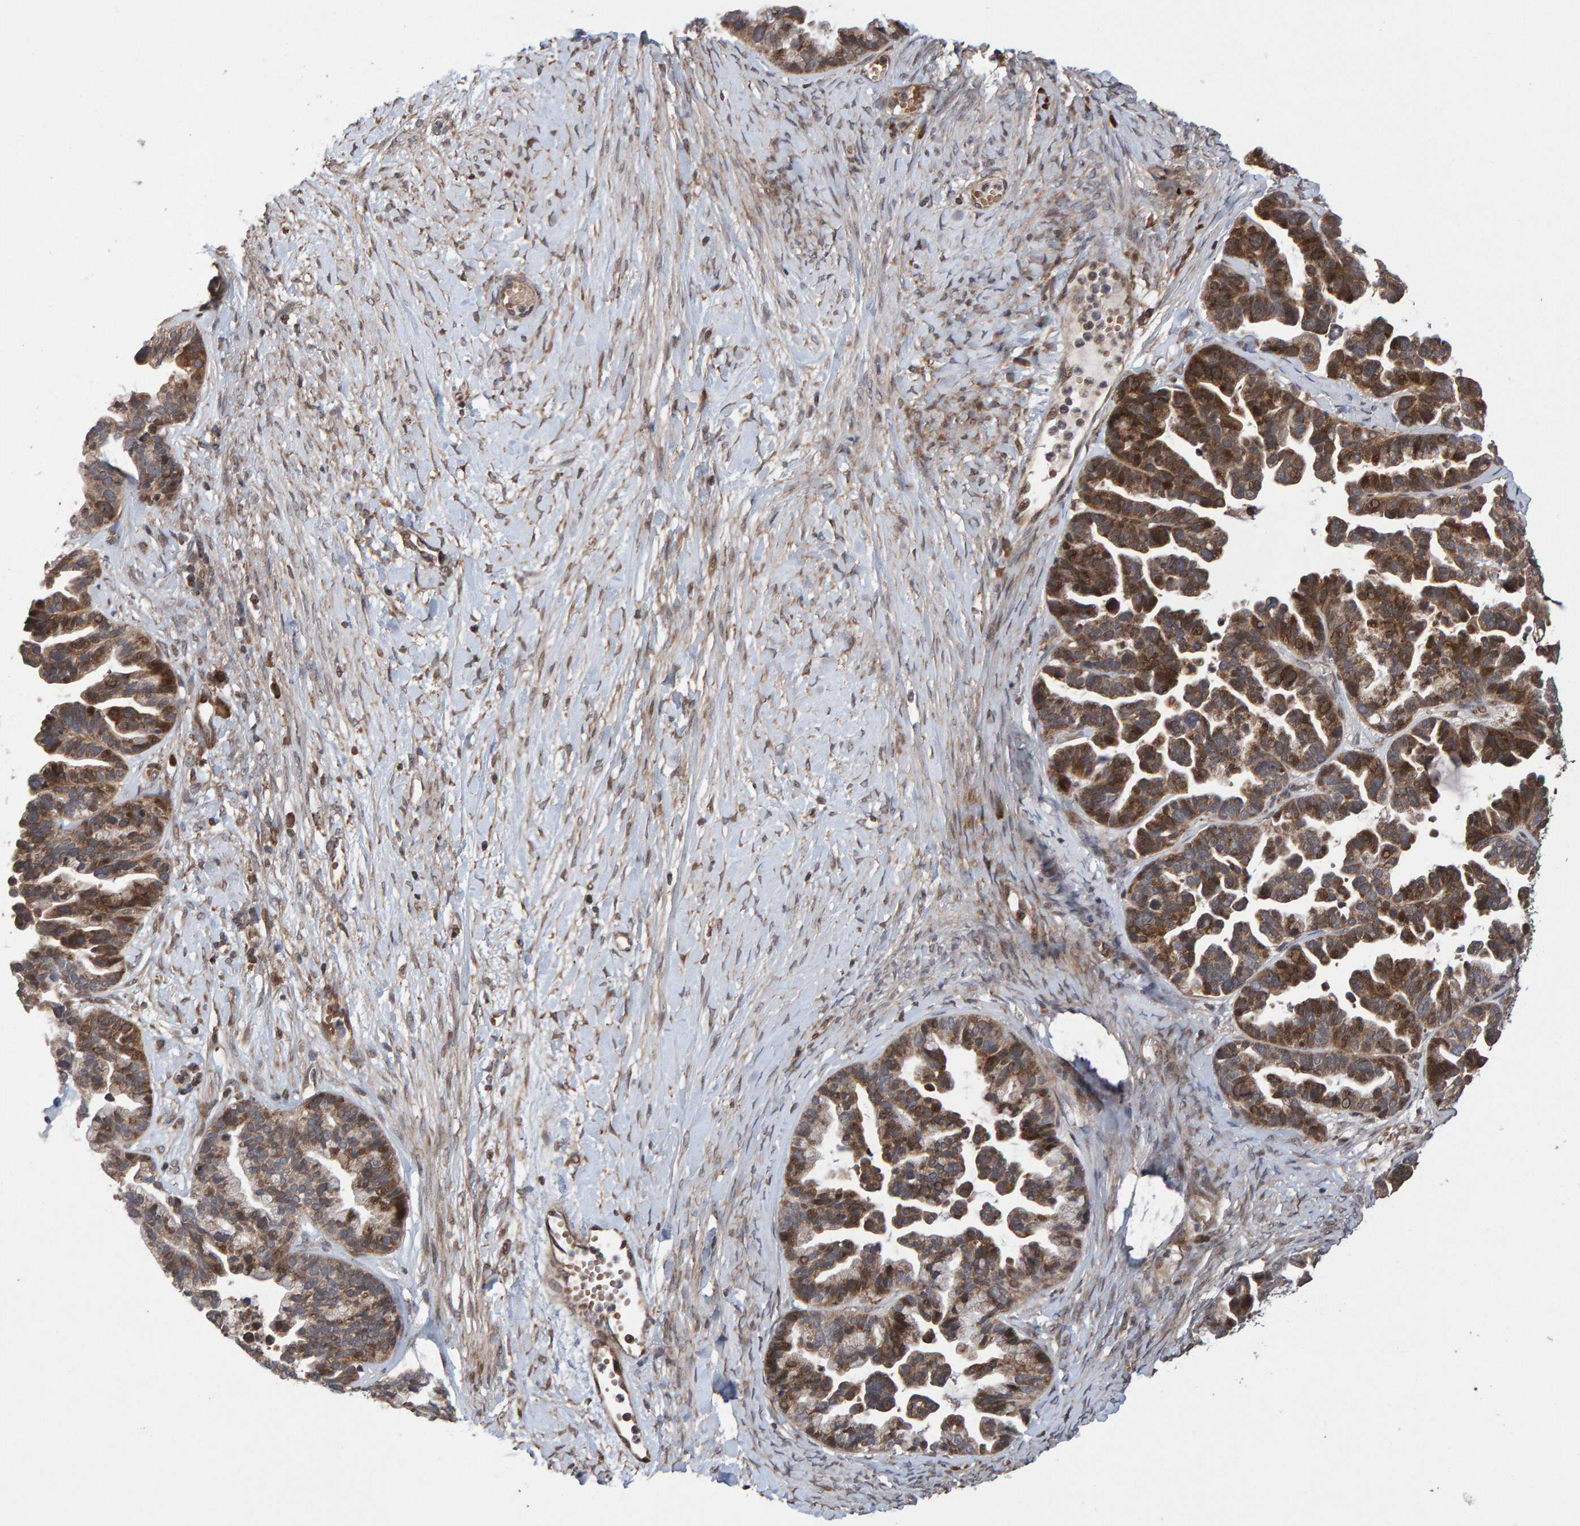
{"staining": {"intensity": "moderate", "quantity": ">75%", "location": "cytoplasmic/membranous"}, "tissue": "ovarian cancer", "cell_type": "Tumor cells", "image_type": "cancer", "snomed": [{"axis": "morphology", "description": "Cystadenocarcinoma, serous, NOS"}, {"axis": "topography", "description": "Ovary"}], "caption": "About >75% of tumor cells in human ovarian serous cystadenocarcinoma display moderate cytoplasmic/membranous protein staining as visualized by brown immunohistochemical staining.", "gene": "PECR", "patient": {"sex": "female", "age": 56}}